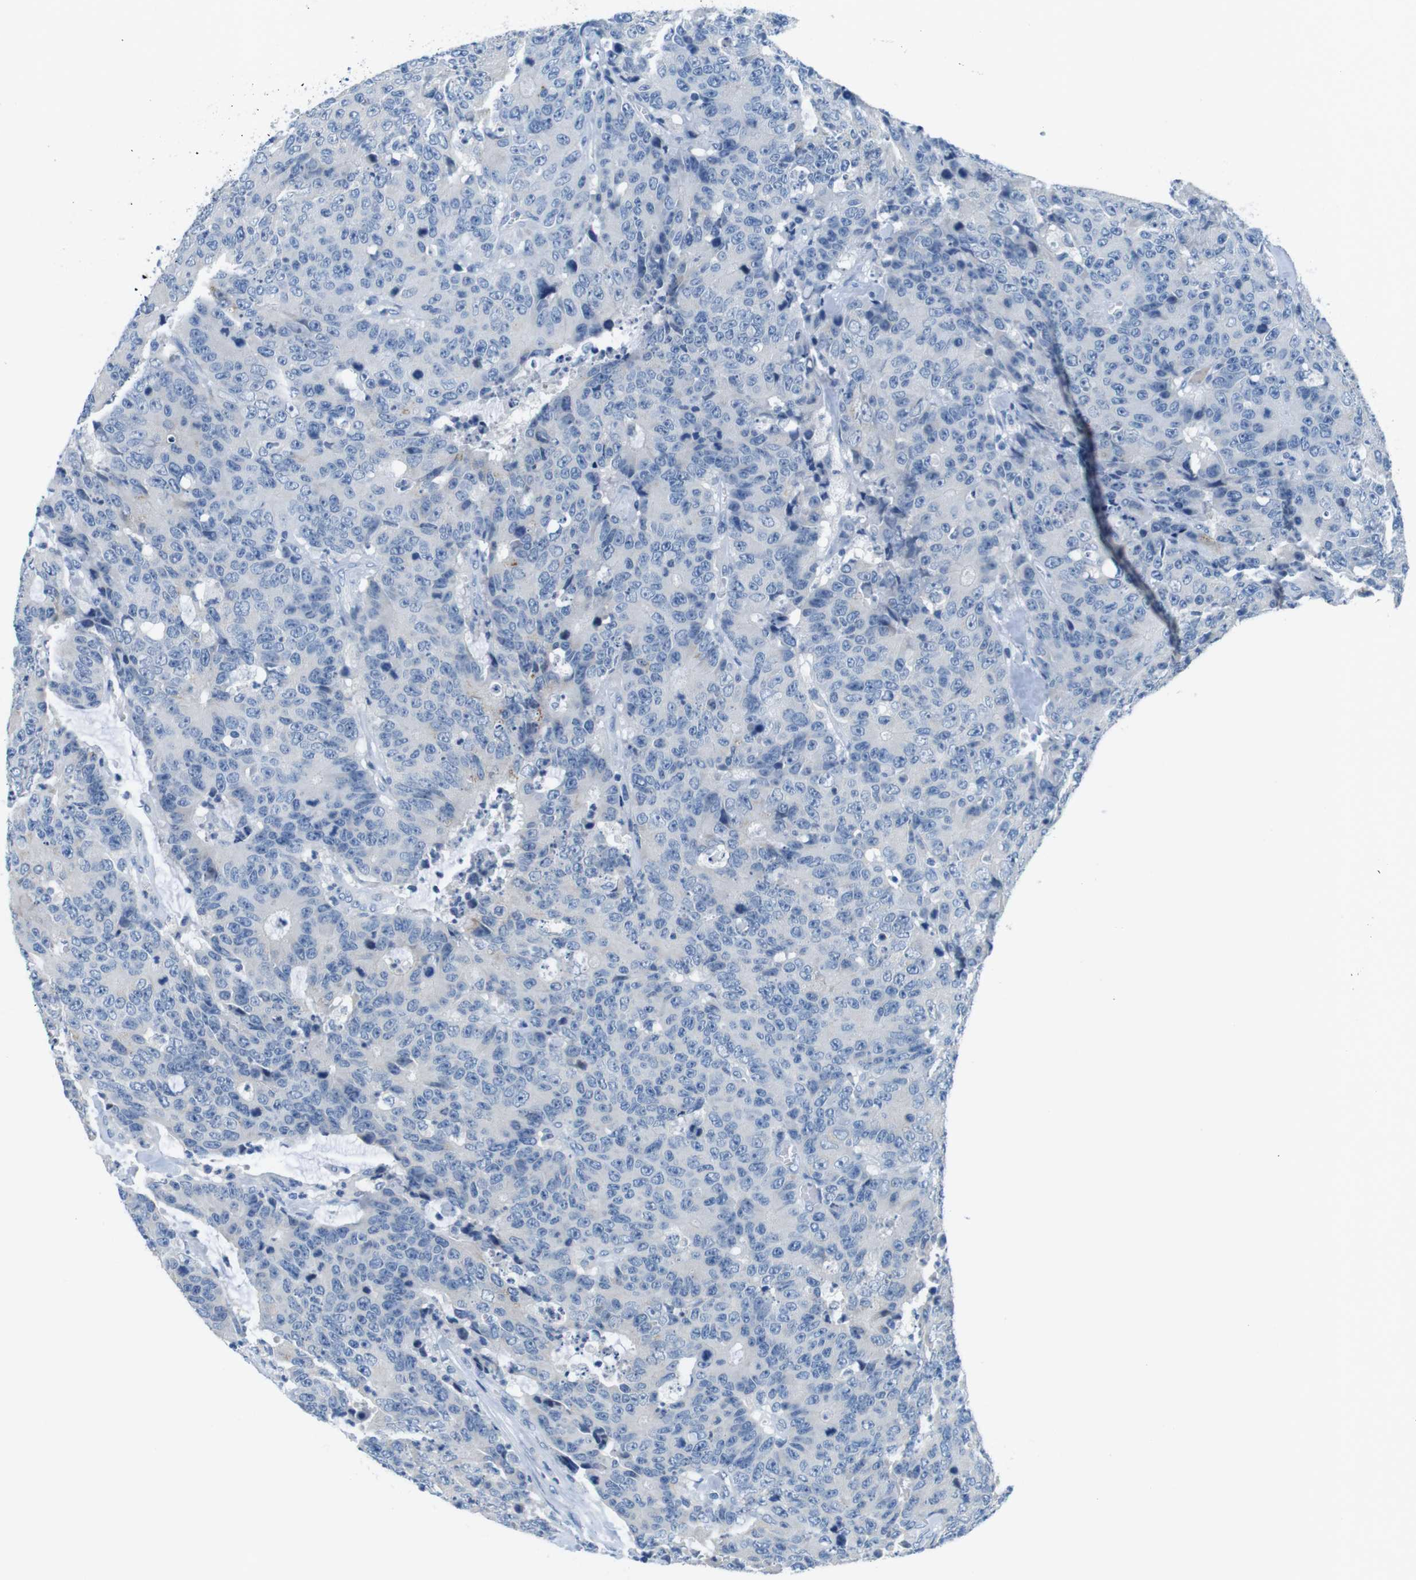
{"staining": {"intensity": "negative", "quantity": "none", "location": "none"}, "tissue": "colorectal cancer", "cell_type": "Tumor cells", "image_type": "cancer", "snomed": [{"axis": "morphology", "description": "Adenocarcinoma, NOS"}, {"axis": "topography", "description": "Colon"}], "caption": "Tumor cells show no significant protein staining in adenocarcinoma (colorectal). The staining is performed using DAB (3,3'-diaminobenzidine) brown chromogen with nuclei counter-stained in using hematoxylin.", "gene": "SLC35A3", "patient": {"sex": "female", "age": 86}}